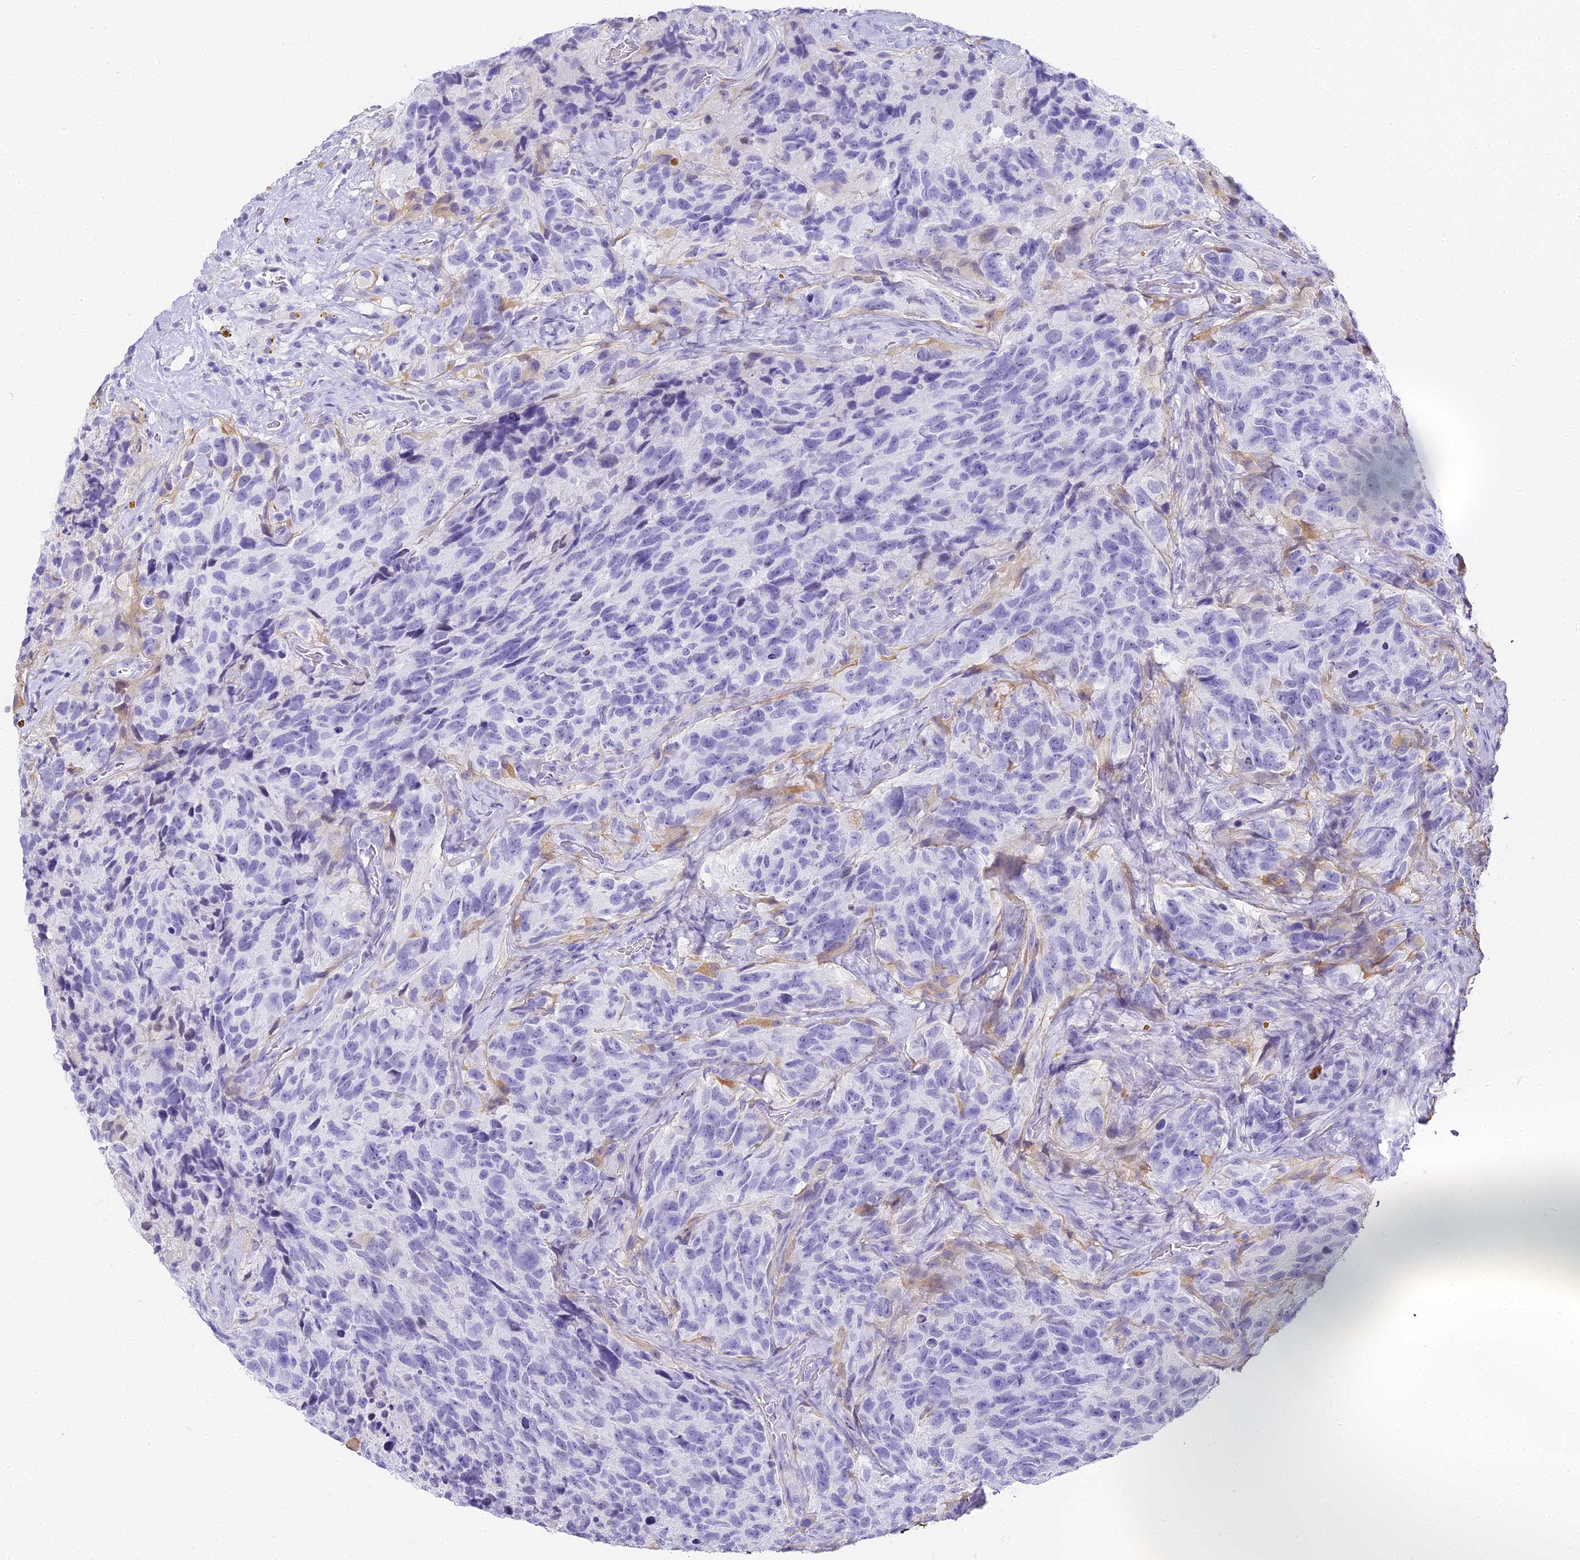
{"staining": {"intensity": "negative", "quantity": "none", "location": "none"}, "tissue": "glioma", "cell_type": "Tumor cells", "image_type": "cancer", "snomed": [{"axis": "morphology", "description": "Glioma, malignant, High grade"}, {"axis": "topography", "description": "Brain"}], "caption": "Immunohistochemistry photomicrograph of neoplastic tissue: glioma stained with DAB (3,3'-diaminobenzidine) reveals no significant protein expression in tumor cells.", "gene": "ABHD14A-ACY1", "patient": {"sex": "male", "age": 69}}